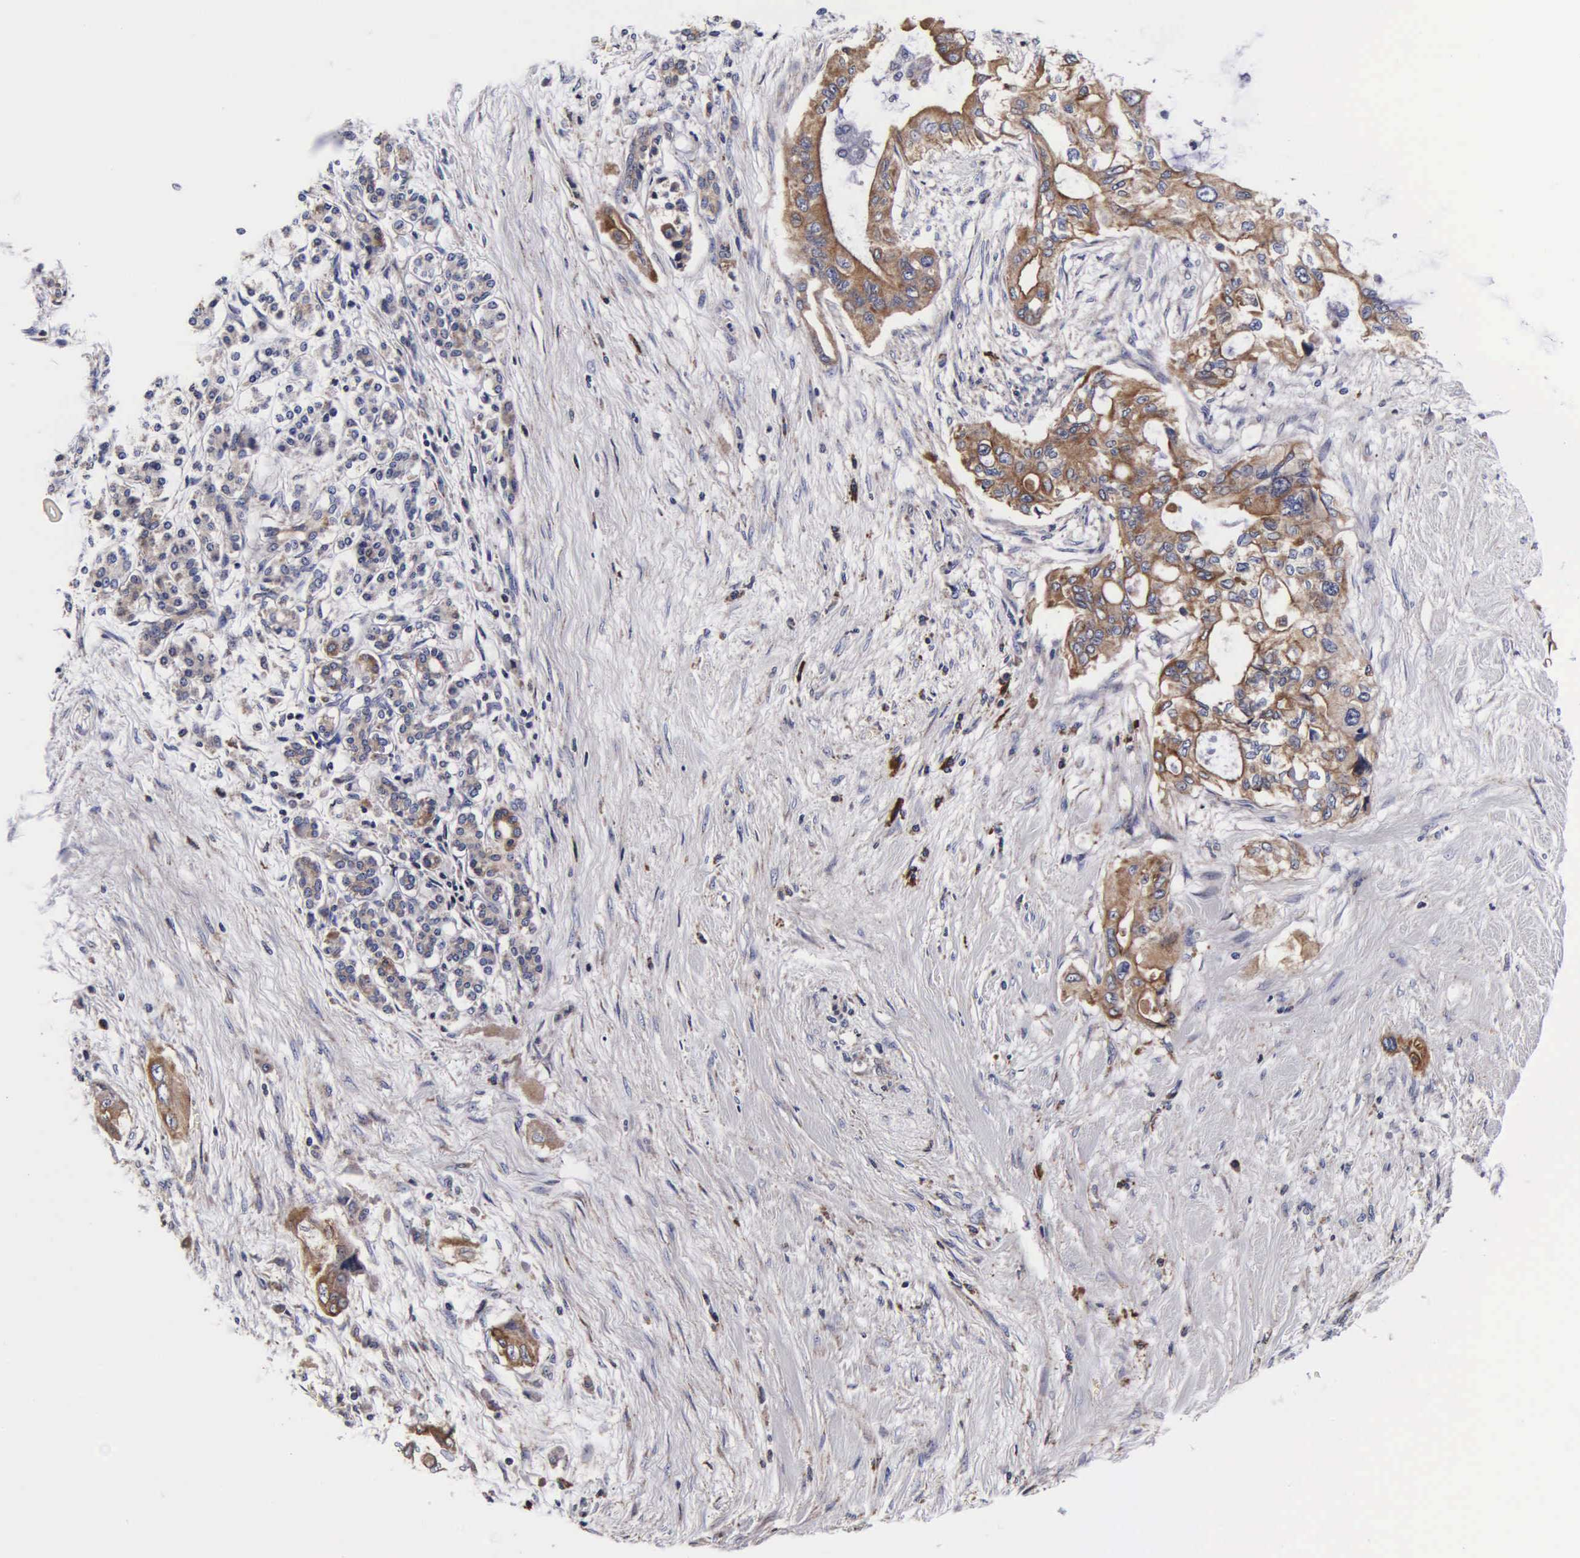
{"staining": {"intensity": "moderate", "quantity": ">75%", "location": "cytoplasmic/membranous"}, "tissue": "pancreatic cancer", "cell_type": "Tumor cells", "image_type": "cancer", "snomed": [{"axis": "morphology", "description": "Adenocarcinoma, NOS"}, {"axis": "topography", "description": "Pancreas"}], "caption": "A brown stain labels moderate cytoplasmic/membranous positivity of a protein in pancreatic cancer (adenocarcinoma) tumor cells. Nuclei are stained in blue.", "gene": "PSMA3", "patient": {"sex": "male", "age": 77}}